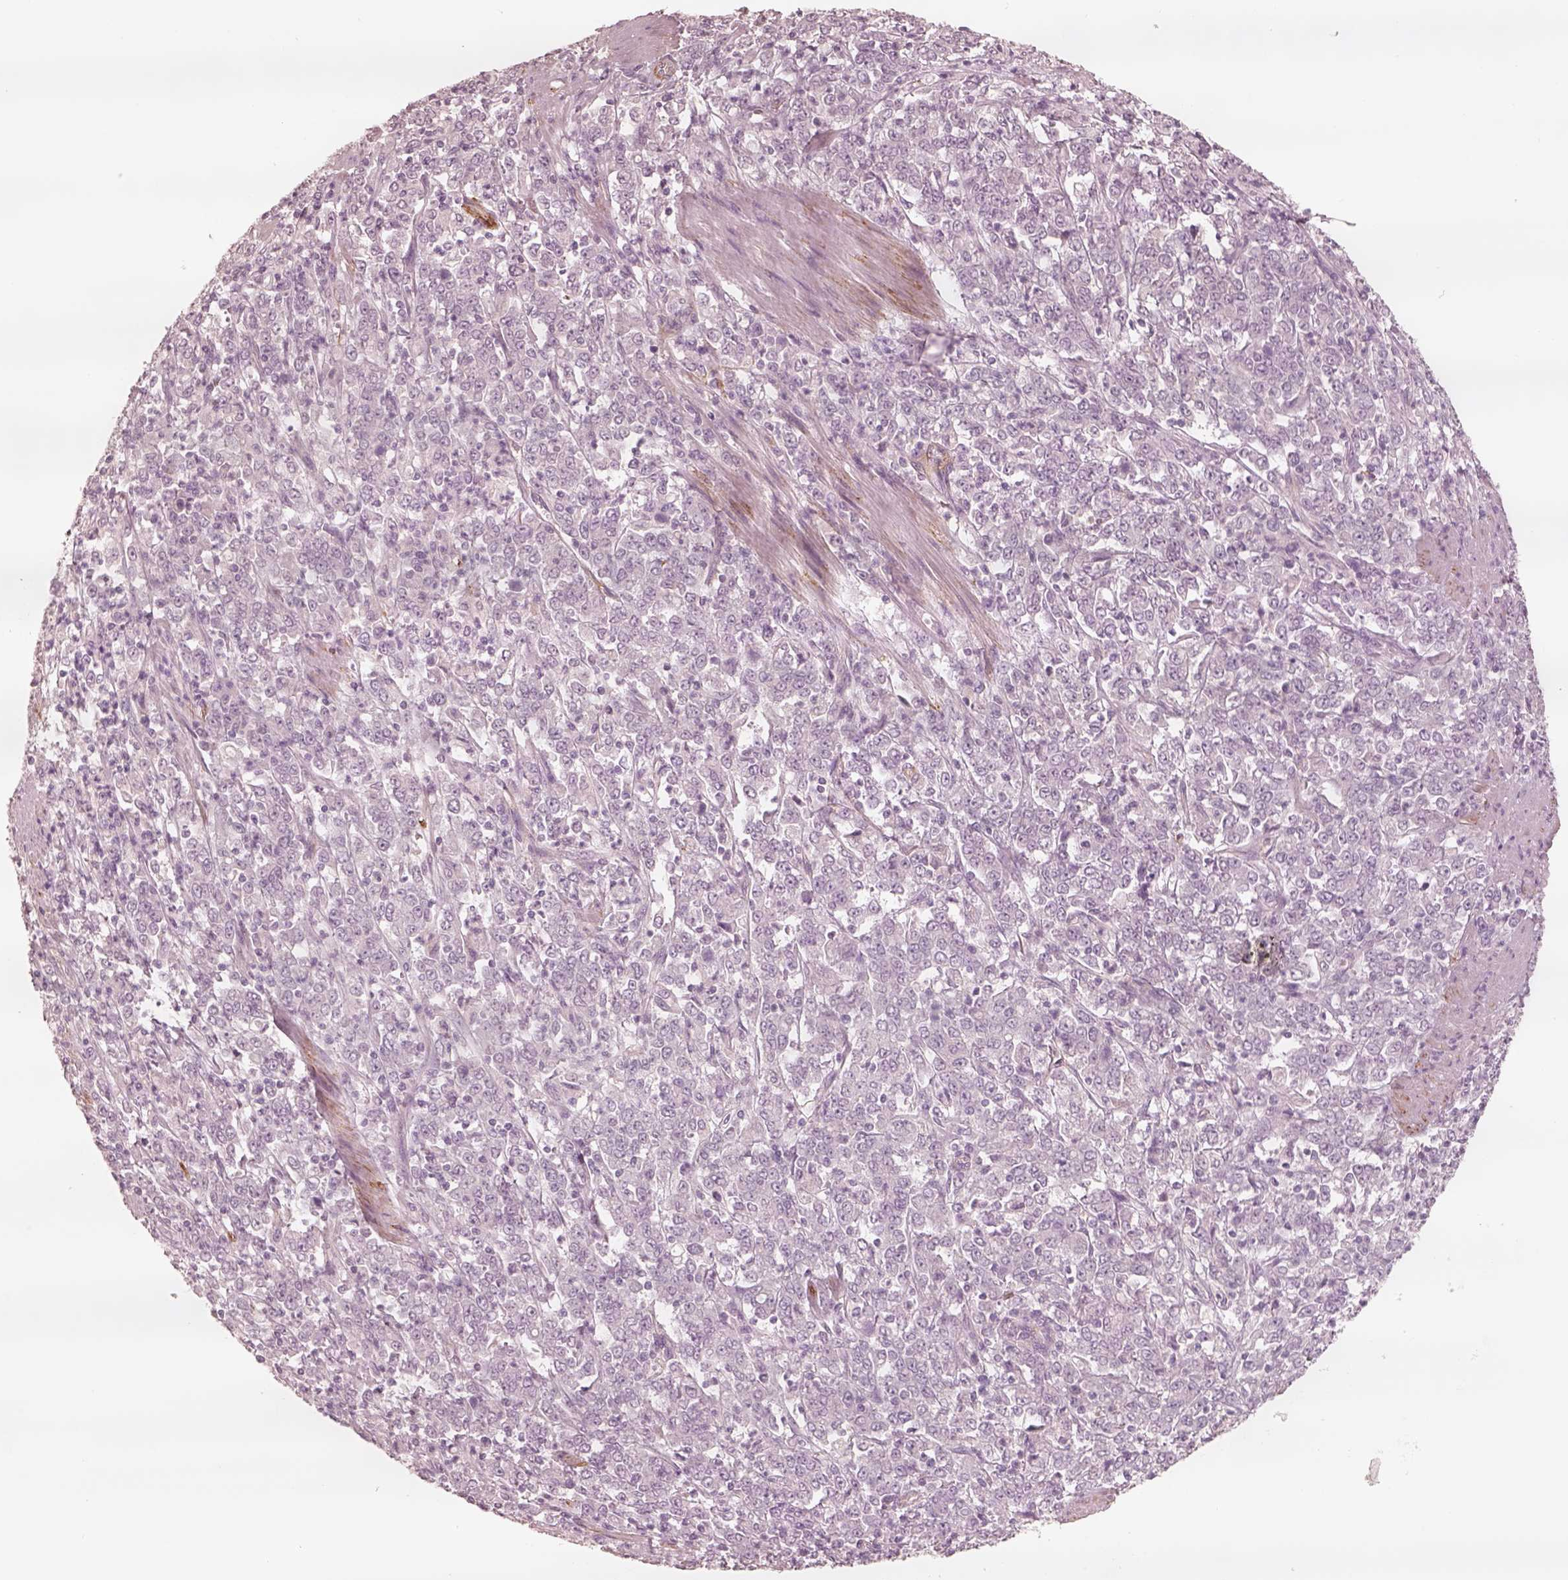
{"staining": {"intensity": "negative", "quantity": "none", "location": "none"}, "tissue": "stomach cancer", "cell_type": "Tumor cells", "image_type": "cancer", "snomed": [{"axis": "morphology", "description": "Adenocarcinoma, NOS"}, {"axis": "topography", "description": "Stomach, lower"}], "caption": "Histopathology image shows no protein expression in tumor cells of stomach cancer (adenocarcinoma) tissue.", "gene": "DNAAF9", "patient": {"sex": "female", "age": 71}}